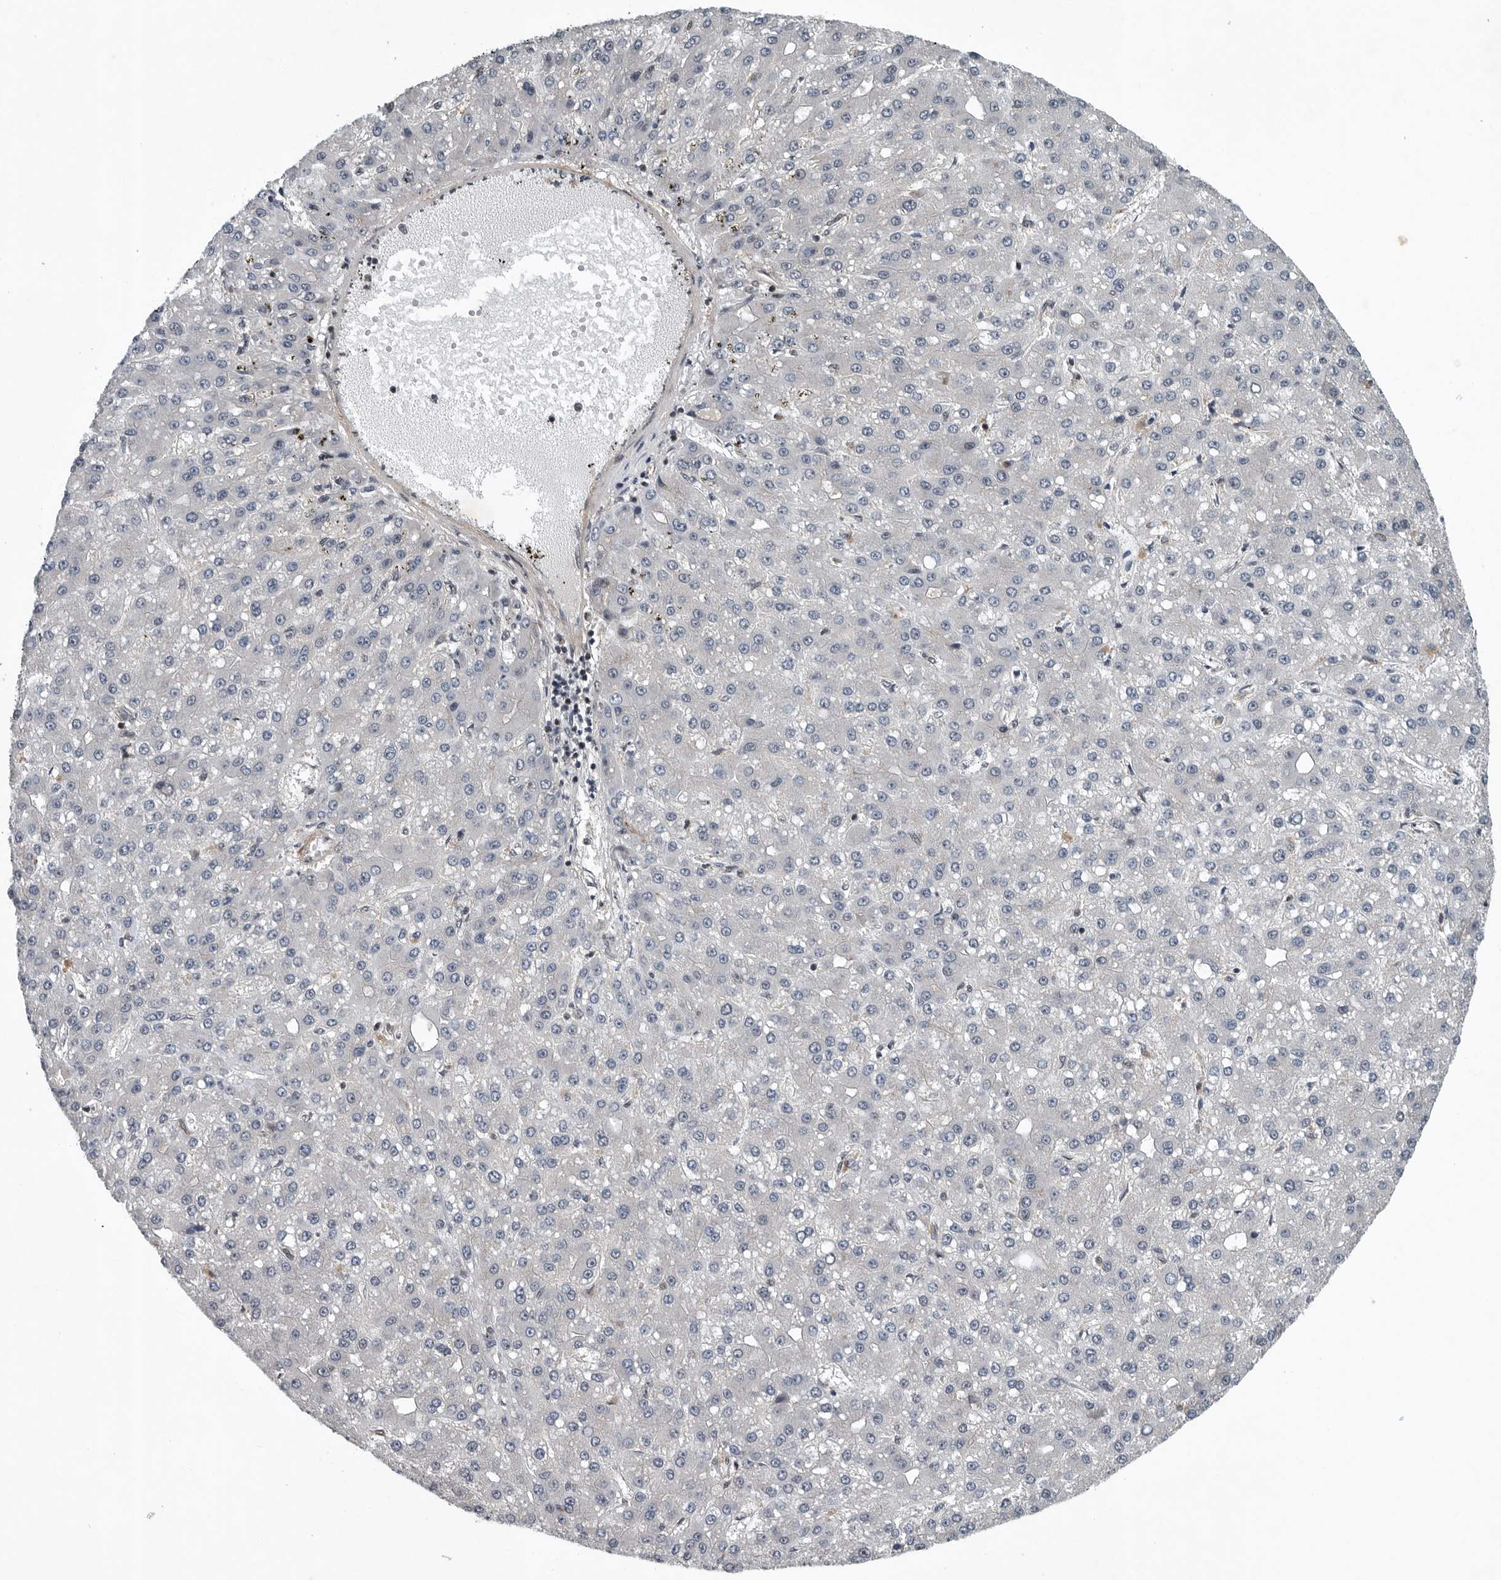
{"staining": {"intensity": "negative", "quantity": "none", "location": "none"}, "tissue": "liver cancer", "cell_type": "Tumor cells", "image_type": "cancer", "snomed": [{"axis": "morphology", "description": "Carcinoma, Hepatocellular, NOS"}, {"axis": "topography", "description": "Liver"}], "caption": "Tumor cells show no significant expression in liver cancer (hepatocellular carcinoma).", "gene": "SENP7", "patient": {"sex": "male", "age": 67}}